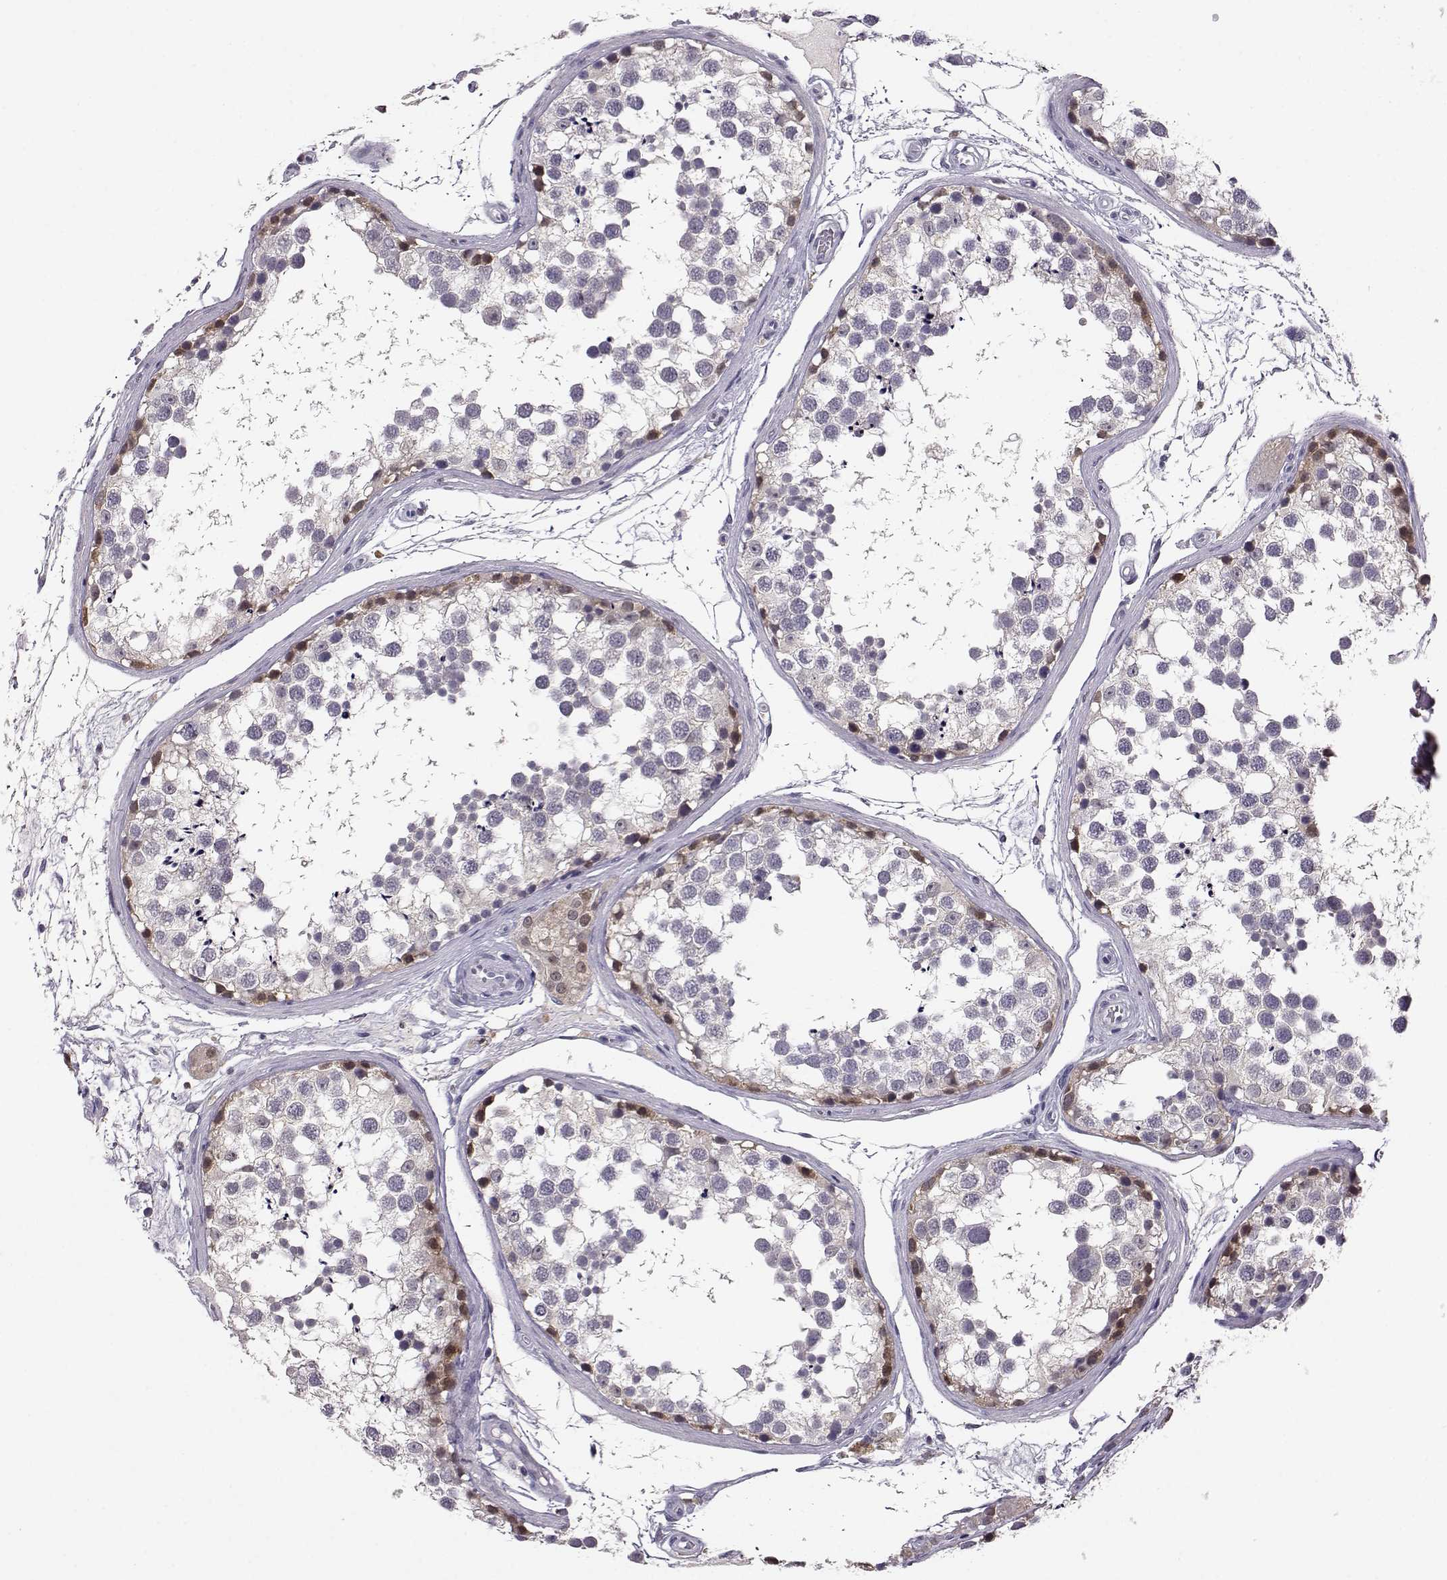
{"staining": {"intensity": "weak", "quantity": "<25%", "location": "nuclear"}, "tissue": "testis", "cell_type": "Cells in seminiferous ducts", "image_type": "normal", "snomed": [{"axis": "morphology", "description": "Normal tissue, NOS"}, {"axis": "morphology", "description": "Seminoma, NOS"}, {"axis": "topography", "description": "Testis"}], "caption": "This is a photomicrograph of immunohistochemistry (IHC) staining of normal testis, which shows no positivity in cells in seminiferous ducts. (DAB immunohistochemistry visualized using brightfield microscopy, high magnification).", "gene": "AKR1B1", "patient": {"sex": "male", "age": 65}}